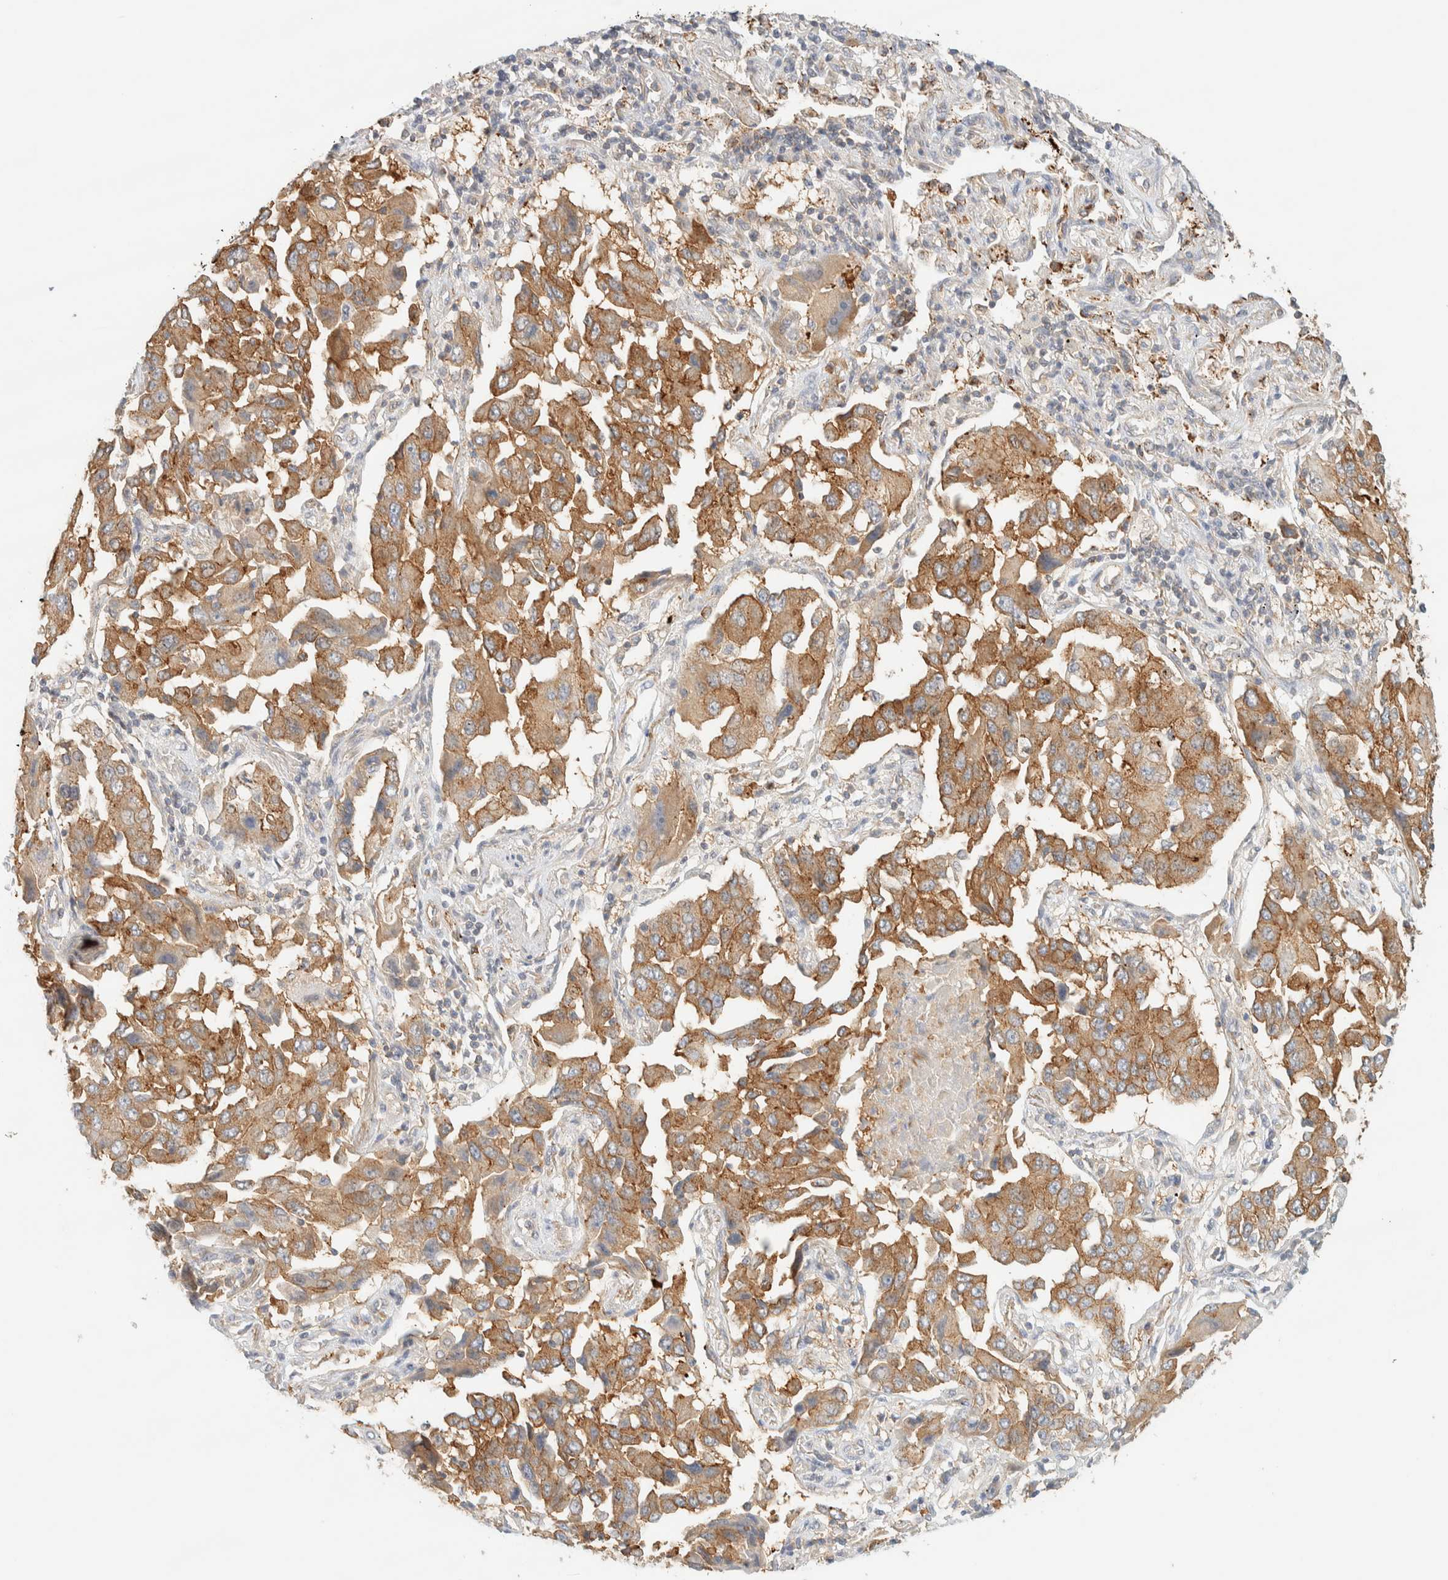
{"staining": {"intensity": "moderate", "quantity": ">75%", "location": "cytoplasmic/membranous"}, "tissue": "lung cancer", "cell_type": "Tumor cells", "image_type": "cancer", "snomed": [{"axis": "morphology", "description": "Adenocarcinoma, NOS"}, {"axis": "topography", "description": "Lung"}], "caption": "Immunohistochemical staining of human lung cancer (adenocarcinoma) shows medium levels of moderate cytoplasmic/membranous protein positivity in approximately >75% of tumor cells.", "gene": "TBC1D8B", "patient": {"sex": "female", "age": 65}}